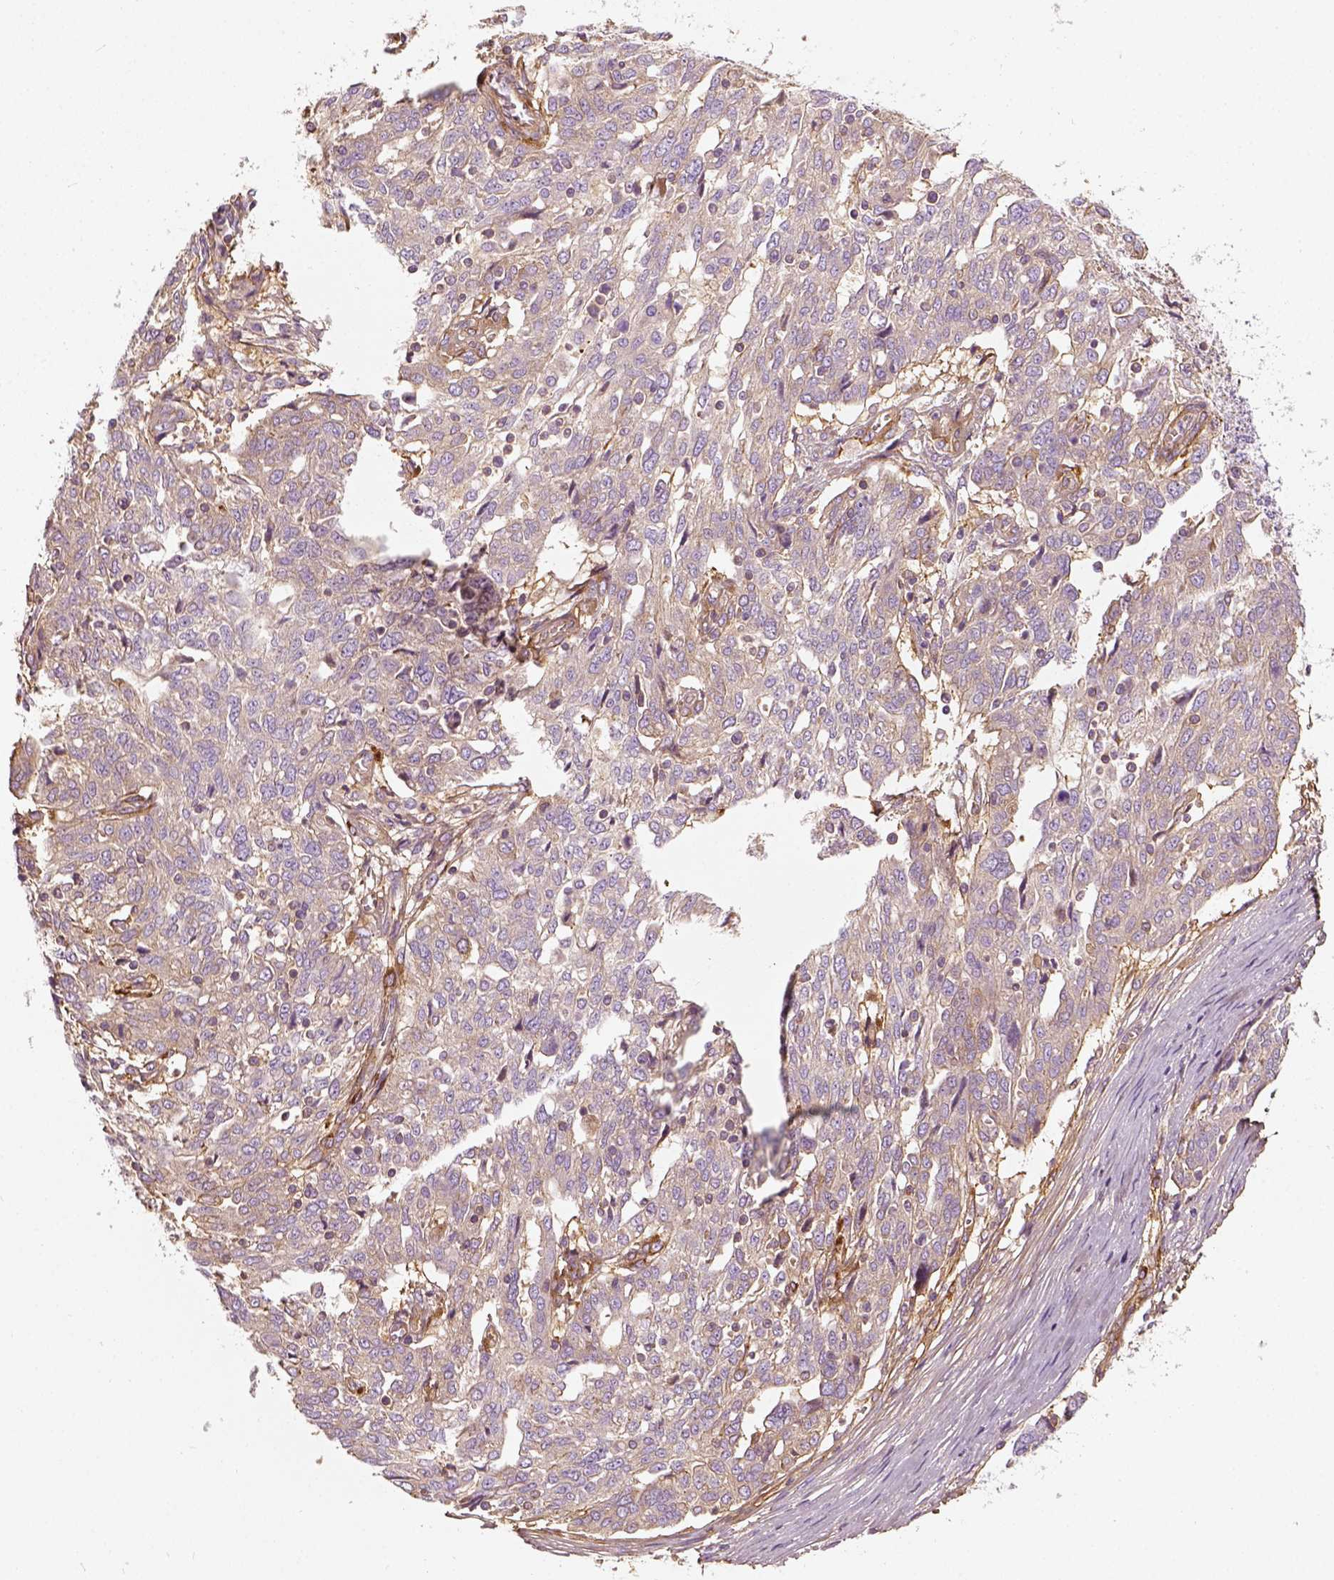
{"staining": {"intensity": "weak", "quantity": "25%-75%", "location": "cytoplasmic/membranous"}, "tissue": "ovarian cancer", "cell_type": "Tumor cells", "image_type": "cancer", "snomed": [{"axis": "morphology", "description": "Cystadenocarcinoma, serous, NOS"}, {"axis": "topography", "description": "Ovary"}], "caption": "Weak cytoplasmic/membranous positivity is appreciated in approximately 25%-75% of tumor cells in ovarian cancer (serous cystadenocarcinoma).", "gene": "COL6A2", "patient": {"sex": "female", "age": 67}}